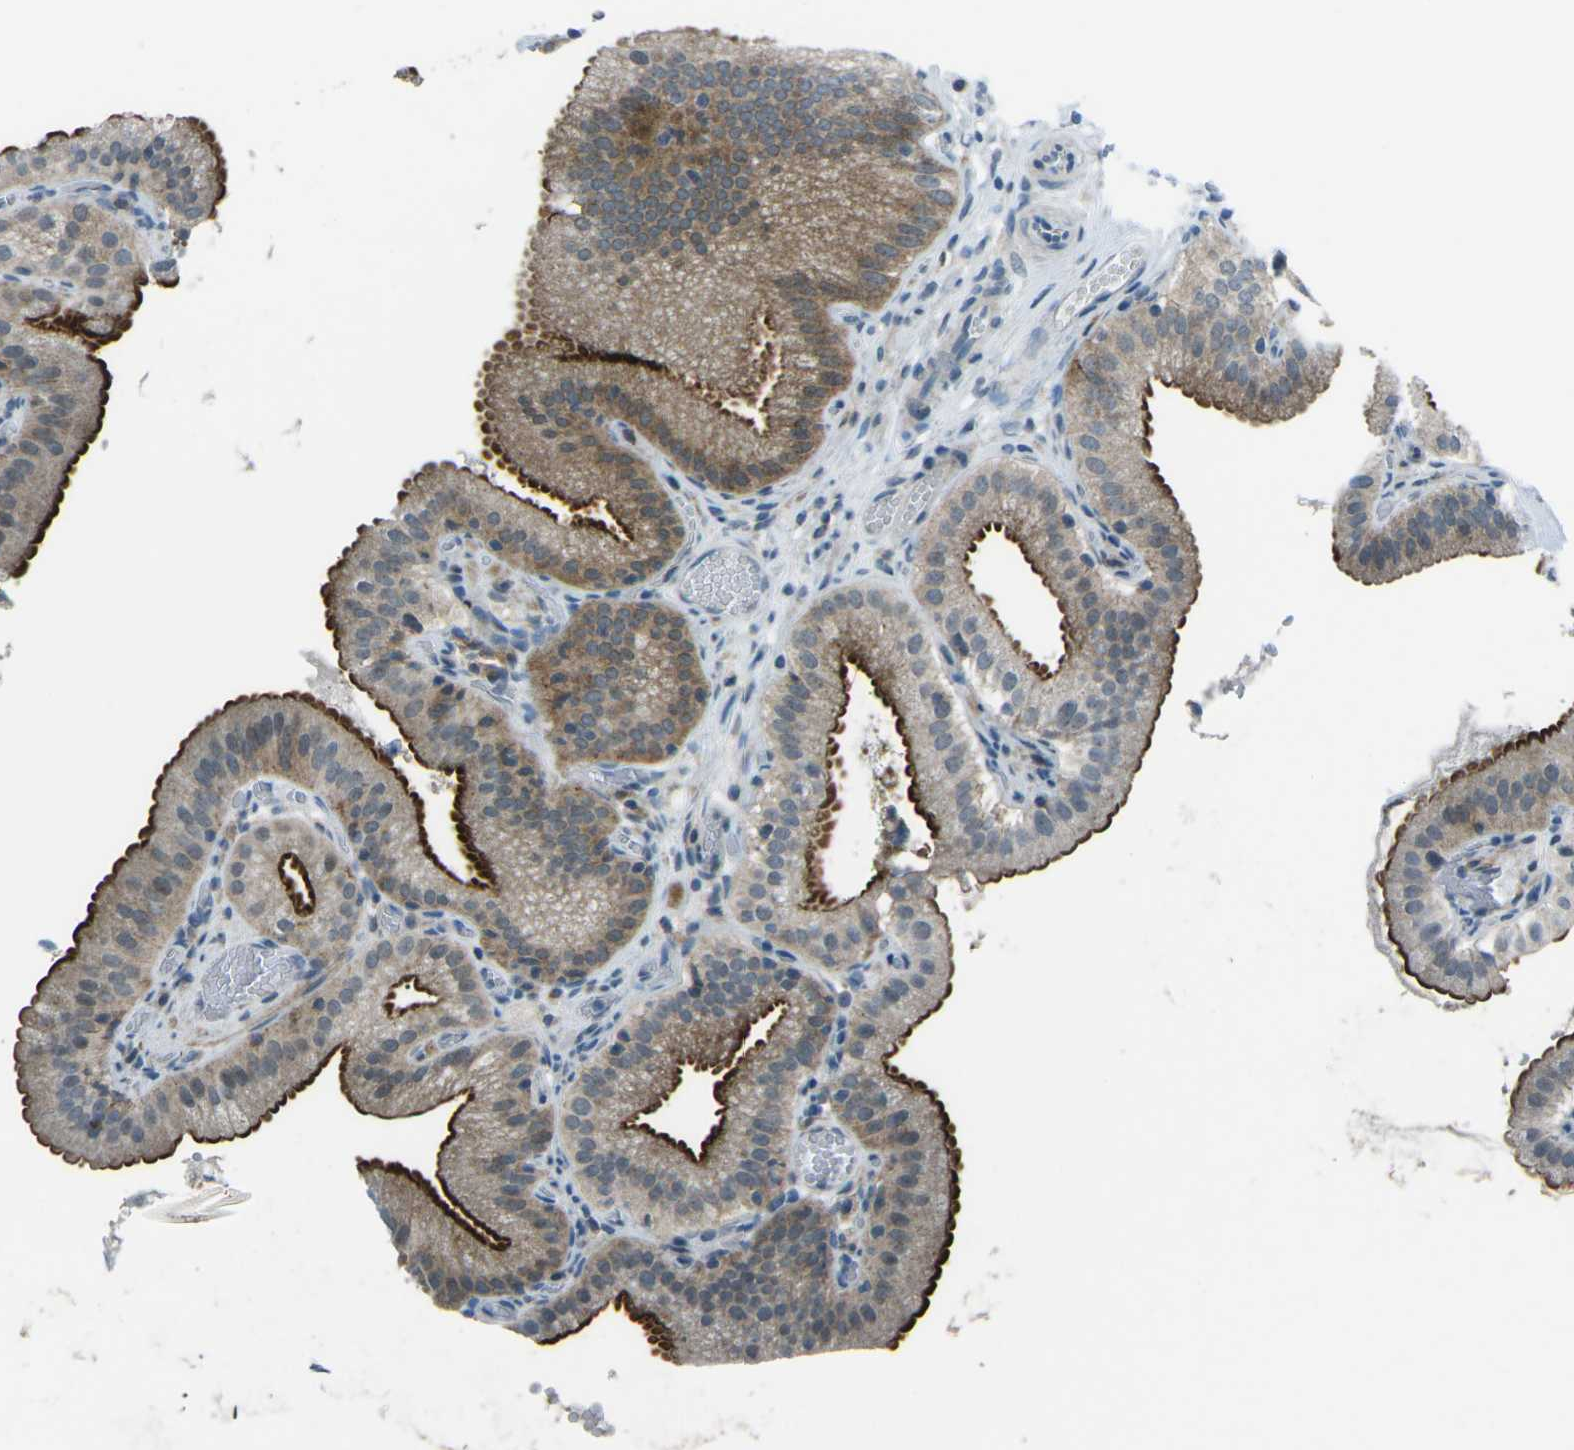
{"staining": {"intensity": "strong", "quantity": "25%-75%", "location": "cytoplasmic/membranous"}, "tissue": "gallbladder", "cell_type": "Glandular cells", "image_type": "normal", "snomed": [{"axis": "morphology", "description": "Normal tissue, NOS"}, {"axis": "topography", "description": "Gallbladder"}], "caption": "IHC of benign human gallbladder exhibits high levels of strong cytoplasmic/membranous staining in approximately 25%-75% of glandular cells. The staining was performed using DAB to visualize the protein expression in brown, while the nuclei were stained in blue with hematoxylin (Magnification: 20x).", "gene": "PRKCA", "patient": {"sex": "male", "age": 54}}